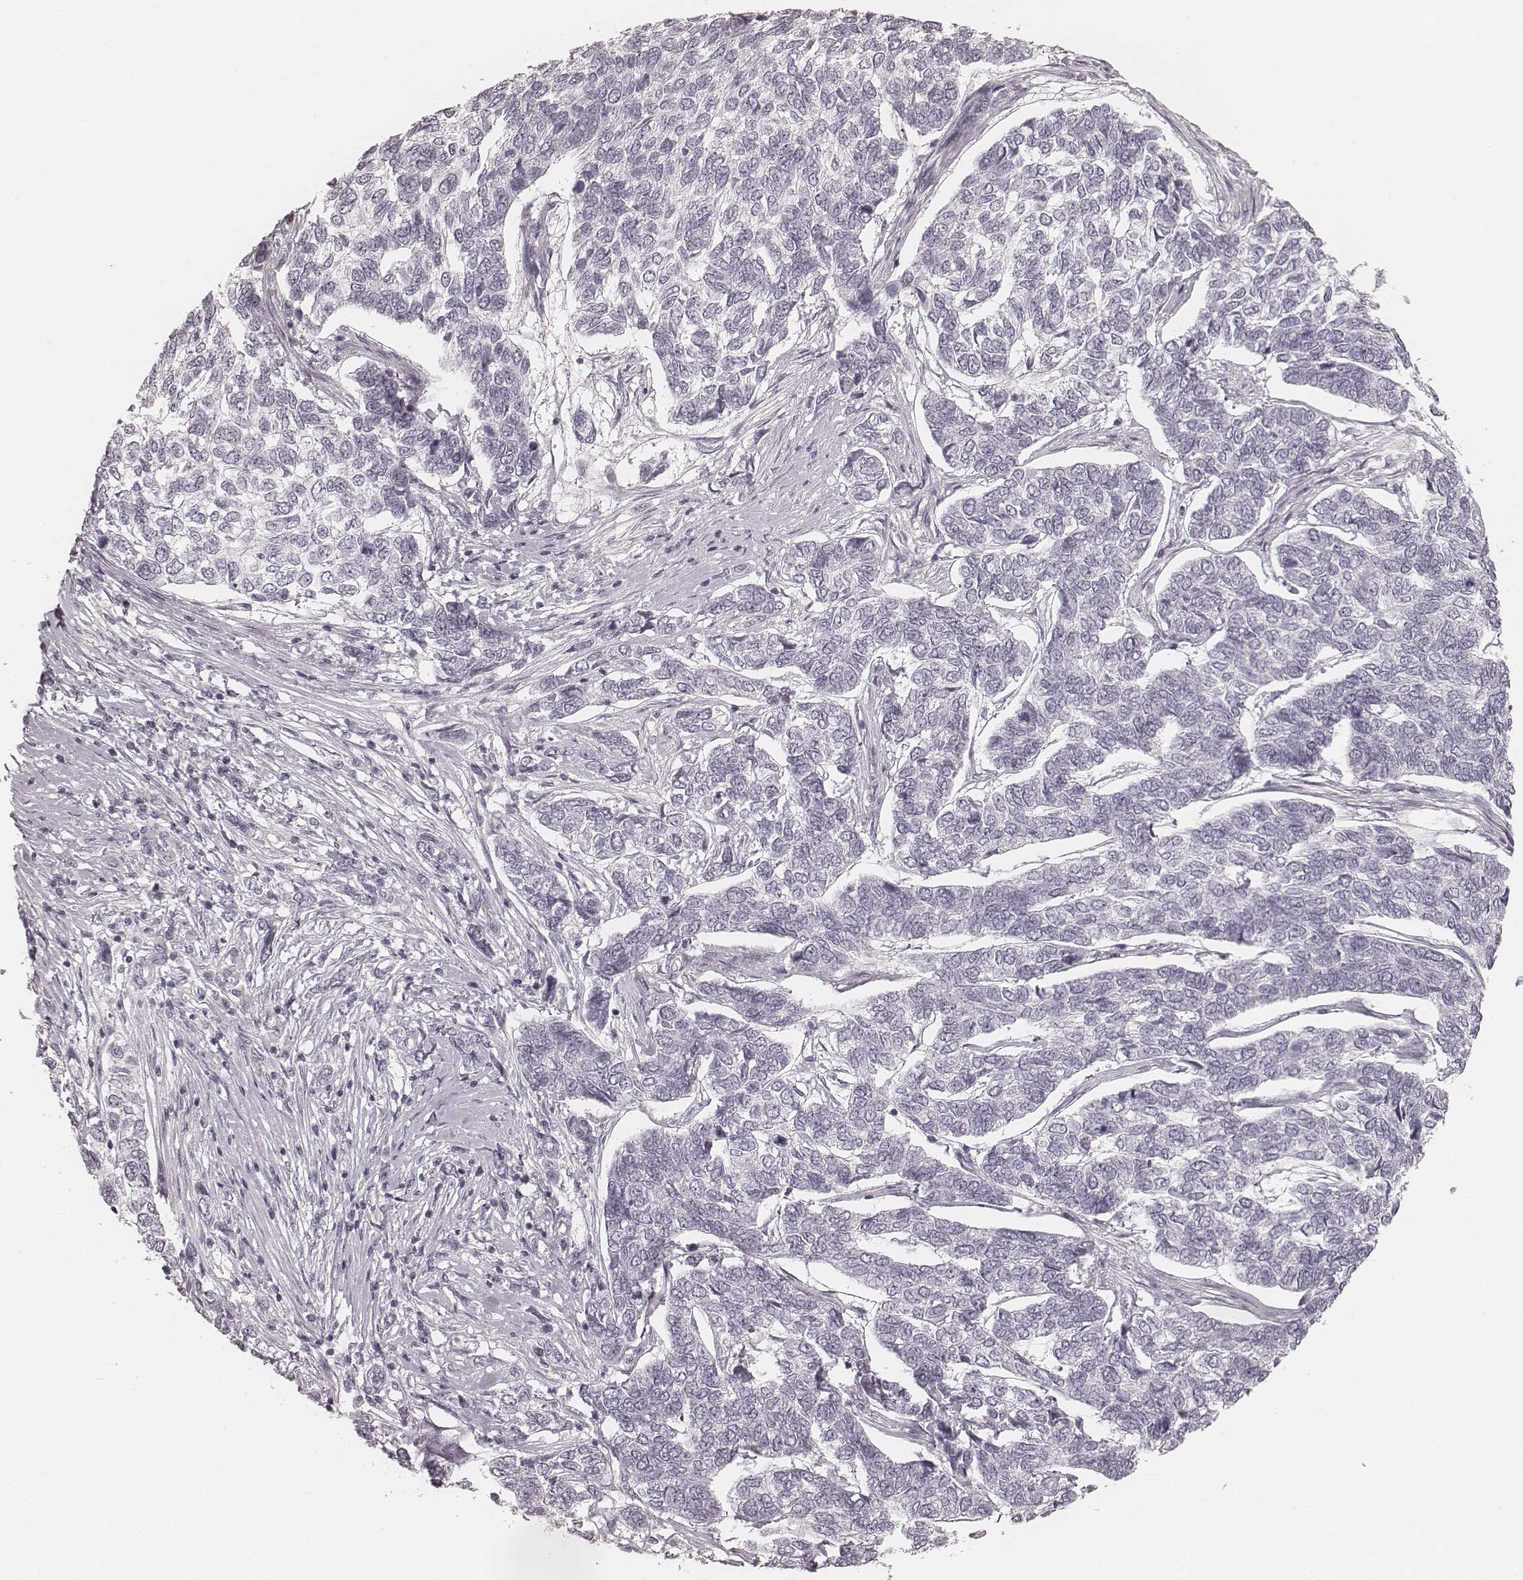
{"staining": {"intensity": "negative", "quantity": "none", "location": "none"}, "tissue": "skin cancer", "cell_type": "Tumor cells", "image_type": "cancer", "snomed": [{"axis": "morphology", "description": "Basal cell carcinoma"}, {"axis": "topography", "description": "Skin"}], "caption": "An immunohistochemistry image of skin cancer (basal cell carcinoma) is shown. There is no staining in tumor cells of skin cancer (basal cell carcinoma). Brightfield microscopy of IHC stained with DAB (3,3'-diaminobenzidine) (brown) and hematoxylin (blue), captured at high magnification.", "gene": "TEX37", "patient": {"sex": "female", "age": 65}}